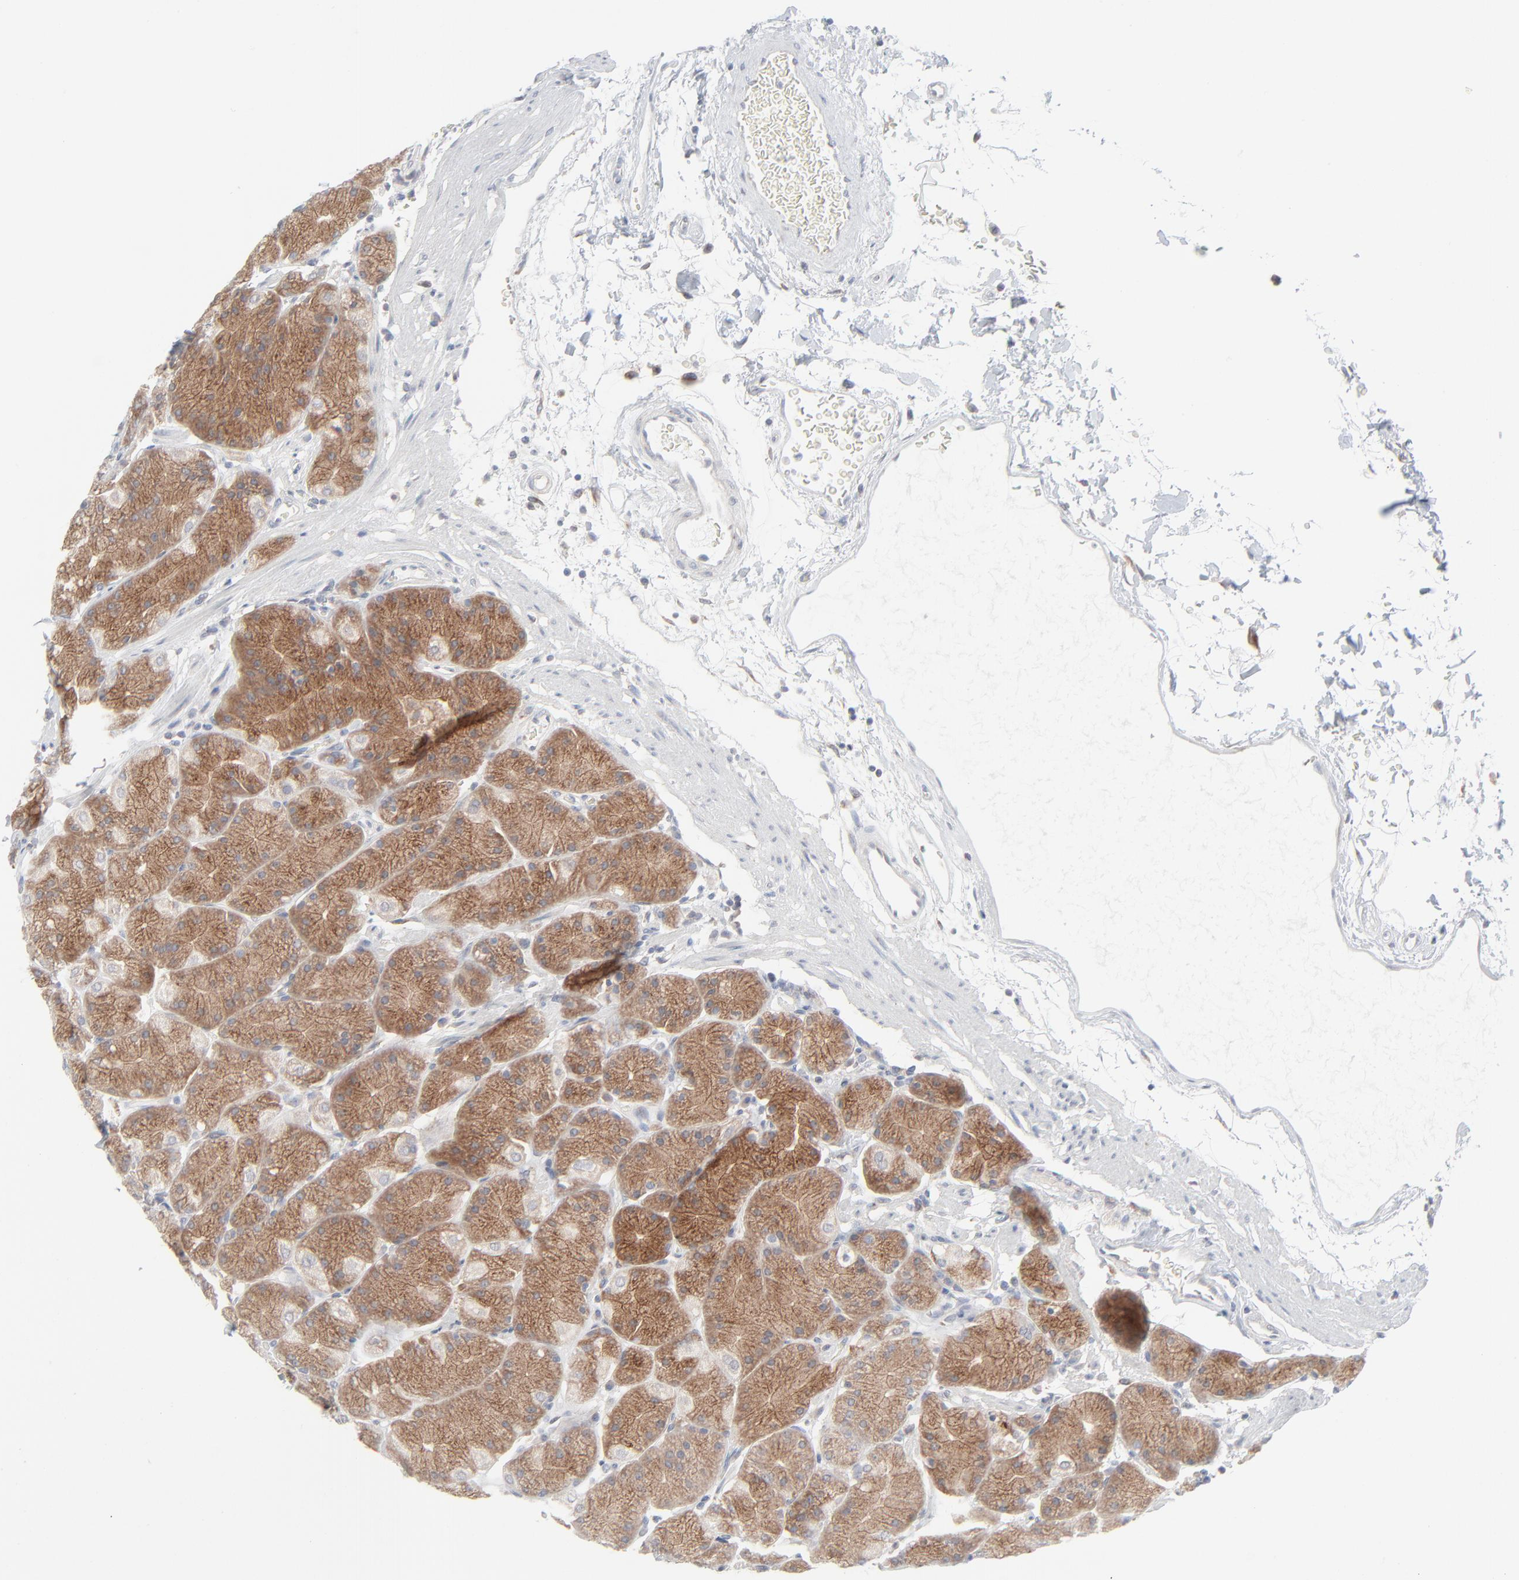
{"staining": {"intensity": "moderate", "quantity": ">75%", "location": "cytoplasmic/membranous"}, "tissue": "stomach", "cell_type": "Glandular cells", "image_type": "normal", "snomed": [{"axis": "morphology", "description": "Normal tissue, NOS"}, {"axis": "topography", "description": "Stomach, upper"}, {"axis": "topography", "description": "Stomach"}], "caption": "The immunohistochemical stain shows moderate cytoplasmic/membranous positivity in glandular cells of benign stomach. Nuclei are stained in blue.", "gene": "KDSR", "patient": {"sex": "male", "age": 76}}